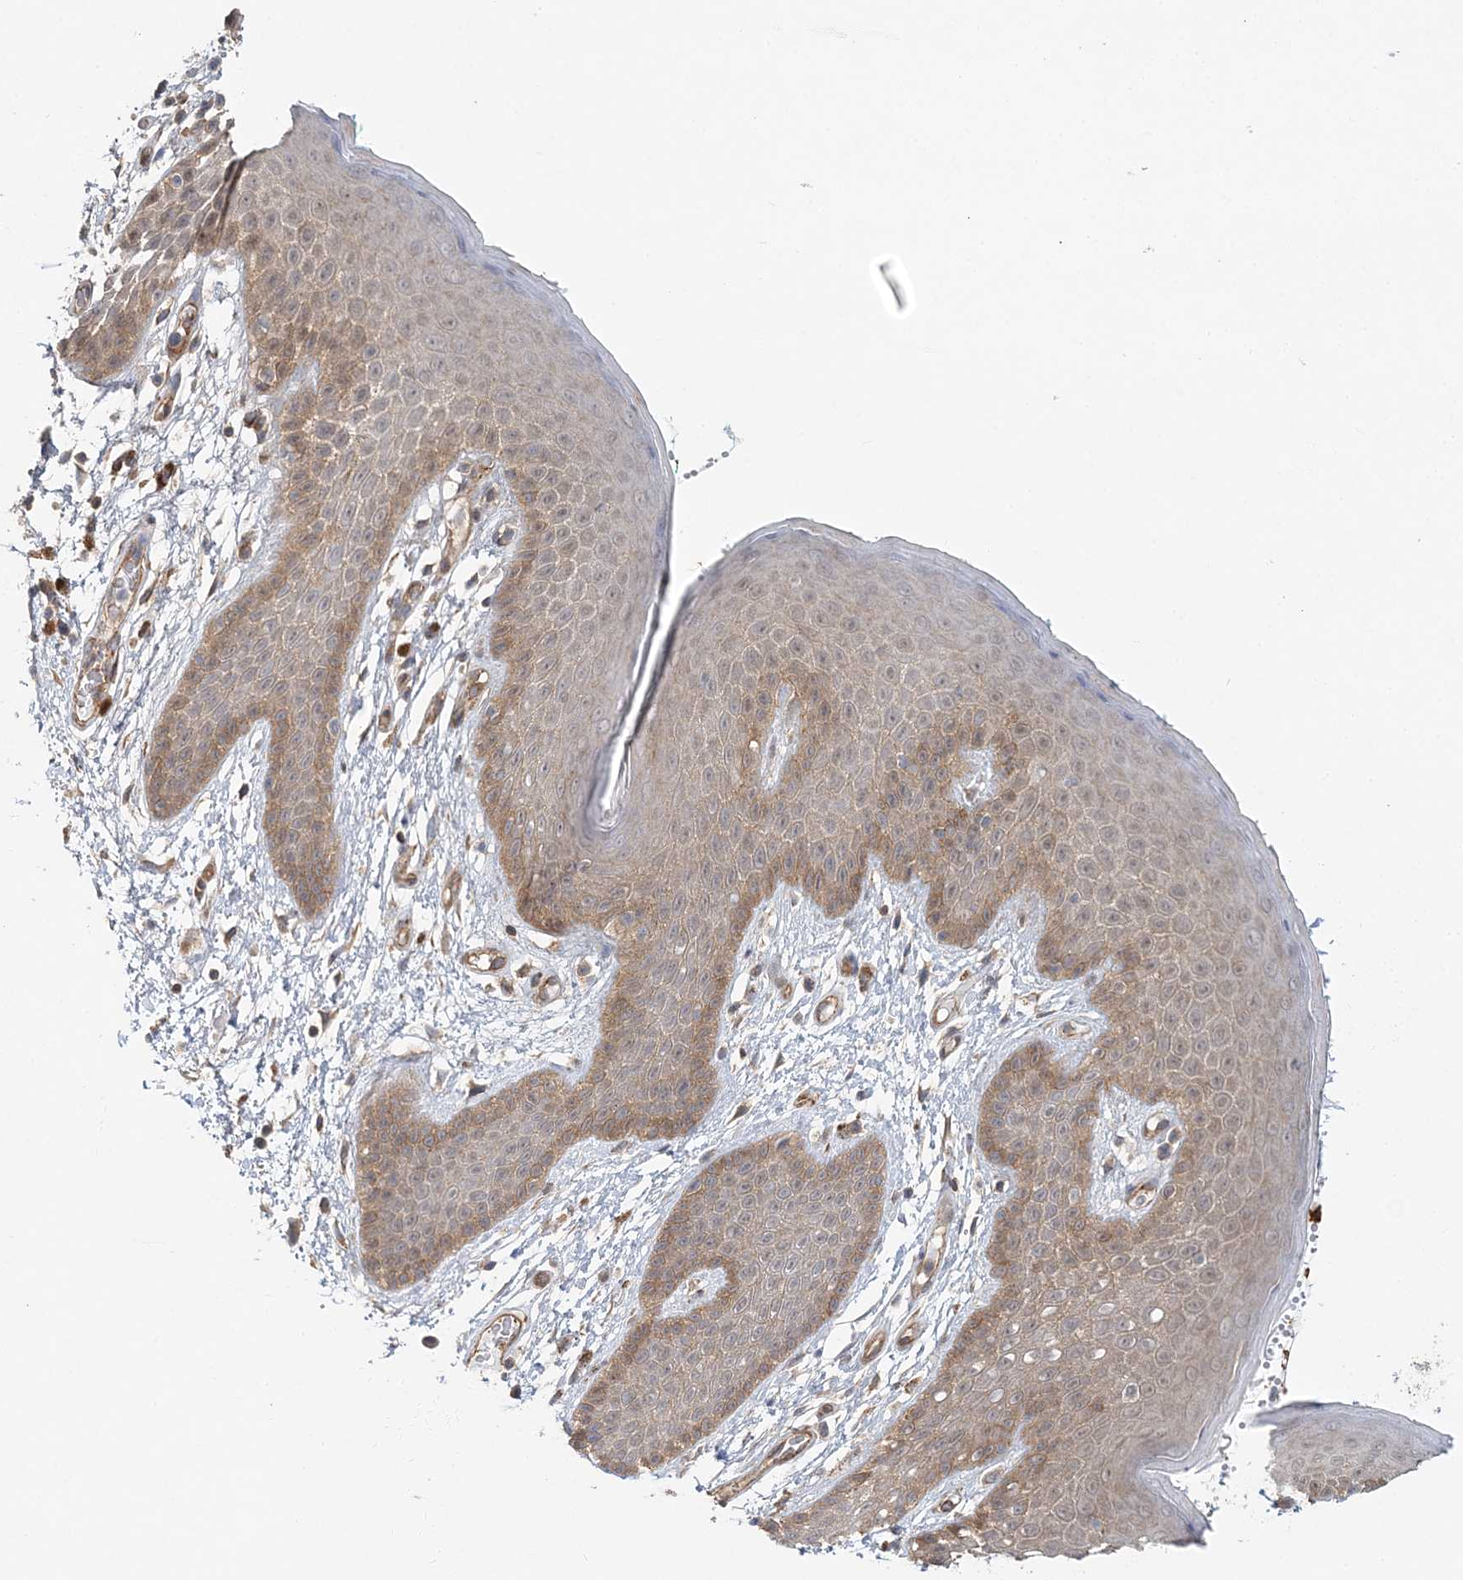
{"staining": {"intensity": "weak", "quantity": "<25%", "location": "cytoplasmic/membranous"}, "tissue": "skin", "cell_type": "Epidermal cells", "image_type": "normal", "snomed": [{"axis": "morphology", "description": "Normal tissue, NOS"}, {"axis": "topography", "description": "Anal"}], "caption": "The micrograph shows no significant expression in epidermal cells of skin. (Stains: DAB (3,3'-diaminobenzidine) immunohistochemistry with hematoxylin counter stain, Microscopy: brightfield microscopy at high magnification).", "gene": "MAT2B", "patient": {"sex": "male", "age": 74}}